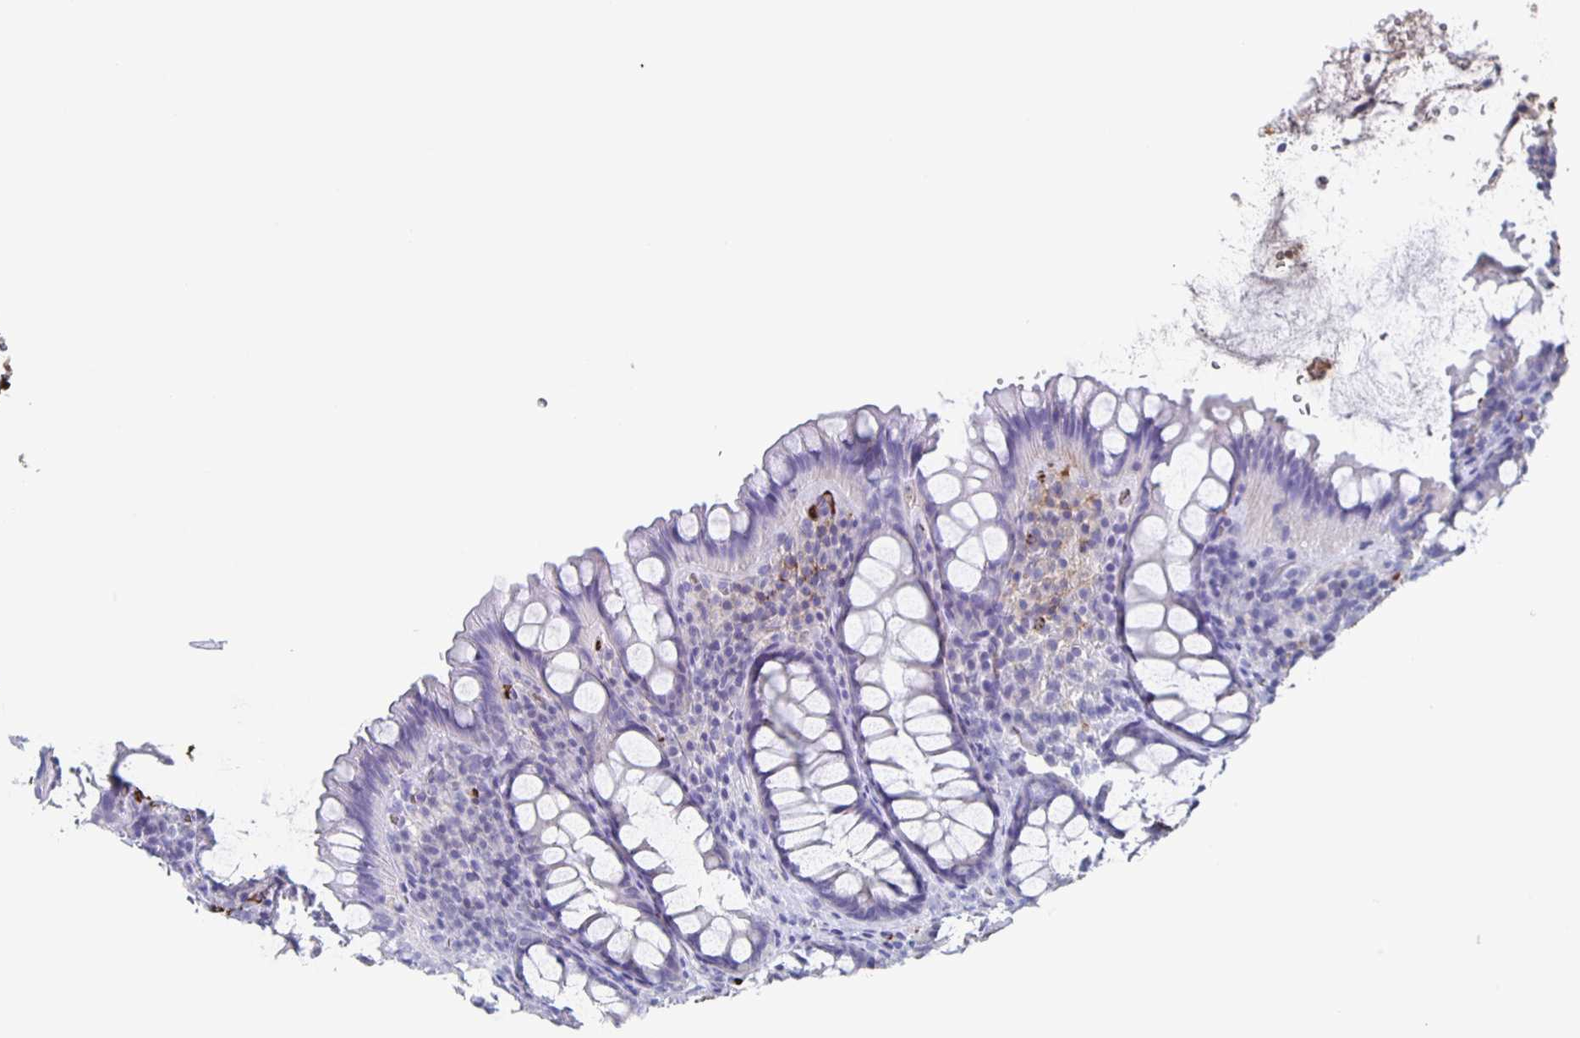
{"staining": {"intensity": "negative", "quantity": "none", "location": "none"}, "tissue": "rectum", "cell_type": "Glandular cells", "image_type": "normal", "snomed": [{"axis": "morphology", "description": "Normal tissue, NOS"}, {"axis": "topography", "description": "Rectum"}, {"axis": "topography", "description": "Peripheral nerve tissue"}], "caption": "Protein analysis of normal rectum displays no significant positivity in glandular cells.", "gene": "FGA", "patient": {"sex": "female", "age": 69}}